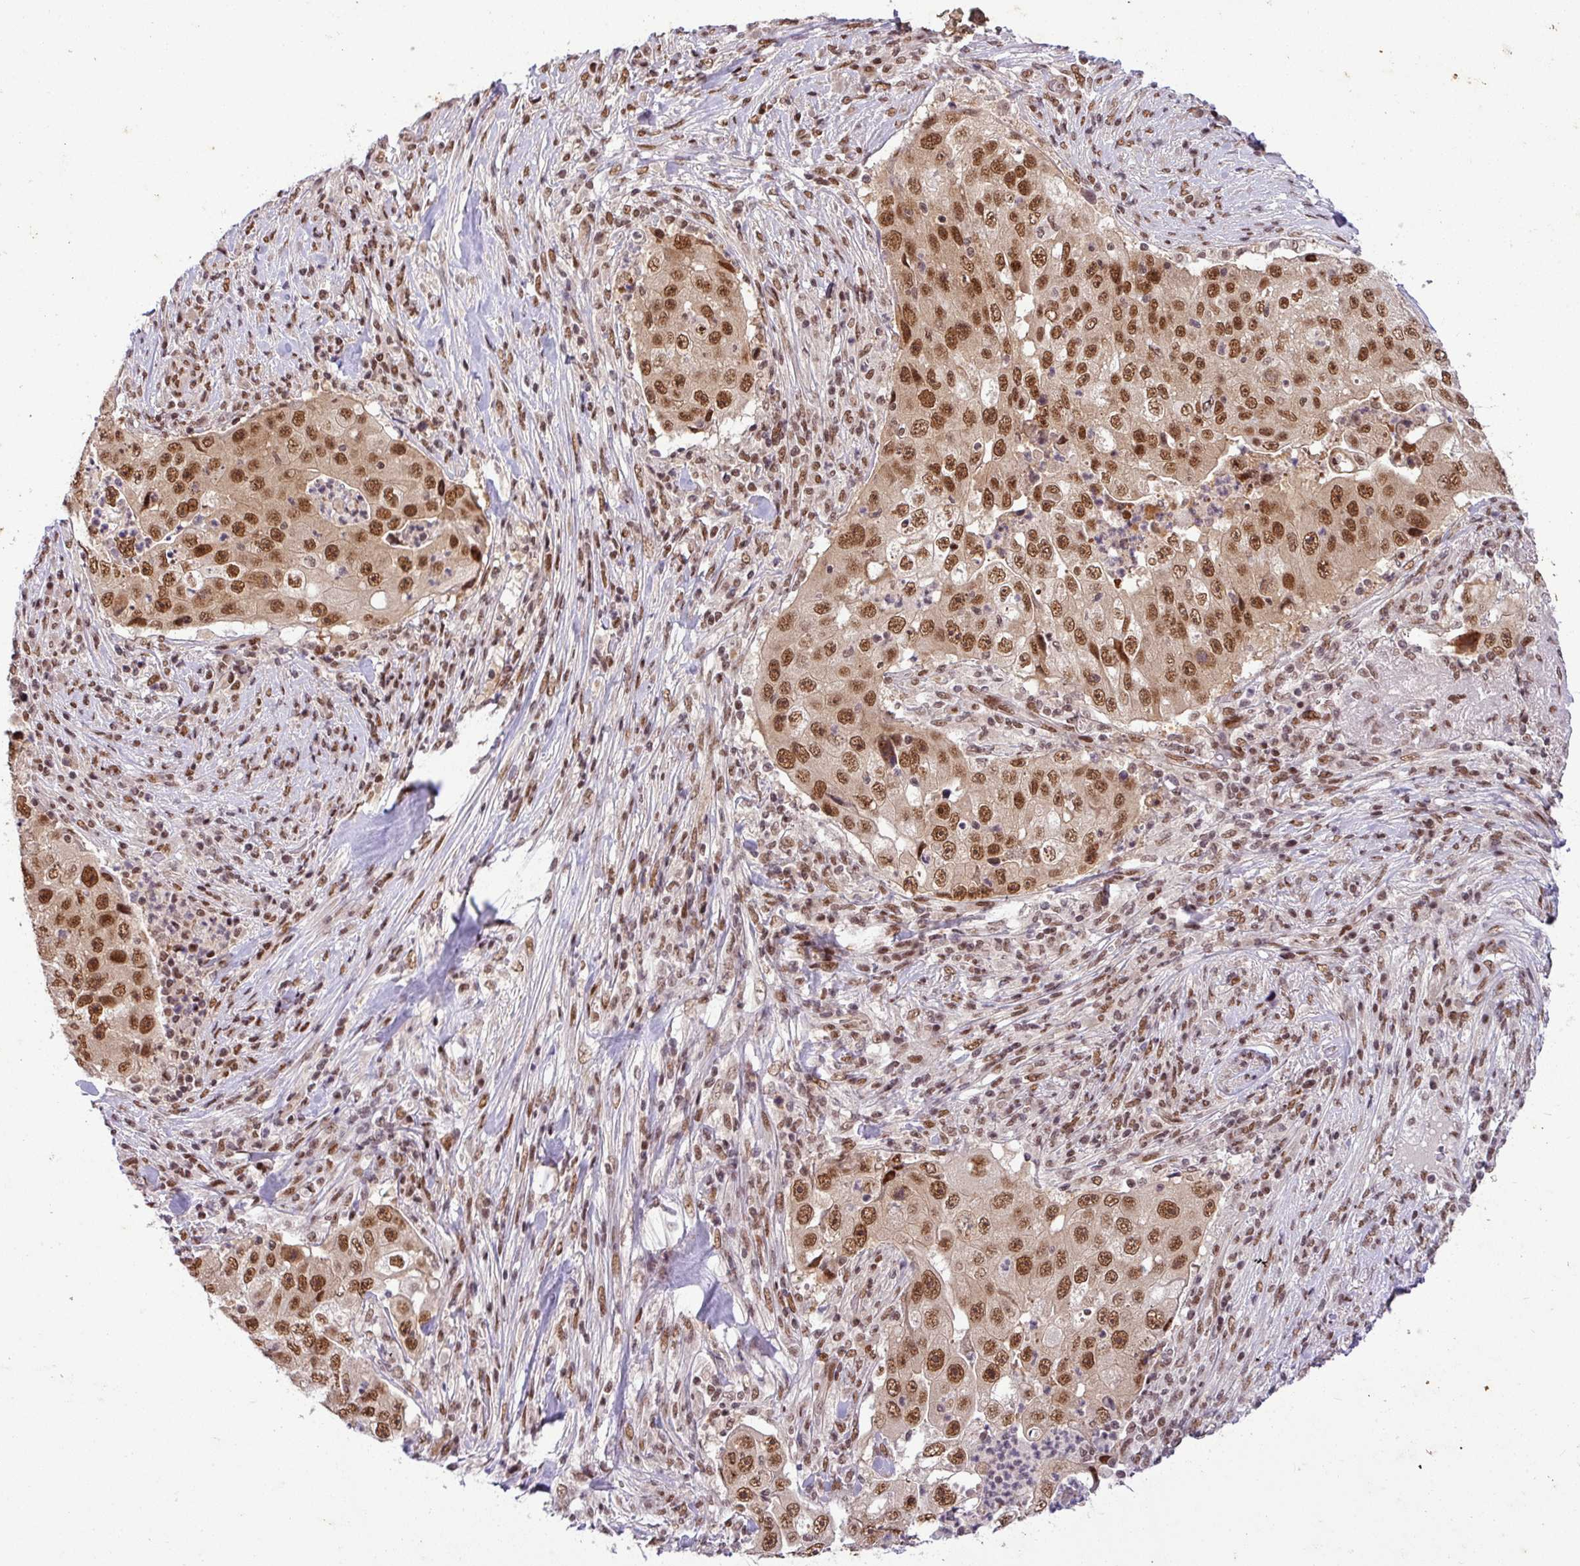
{"staining": {"intensity": "strong", "quantity": ">75%", "location": "nuclear"}, "tissue": "lung cancer", "cell_type": "Tumor cells", "image_type": "cancer", "snomed": [{"axis": "morphology", "description": "Squamous cell carcinoma, NOS"}, {"axis": "topography", "description": "Lung"}], "caption": "This is an image of immunohistochemistry staining of lung squamous cell carcinoma, which shows strong positivity in the nuclear of tumor cells.", "gene": "SRSF2", "patient": {"sex": "male", "age": 64}}